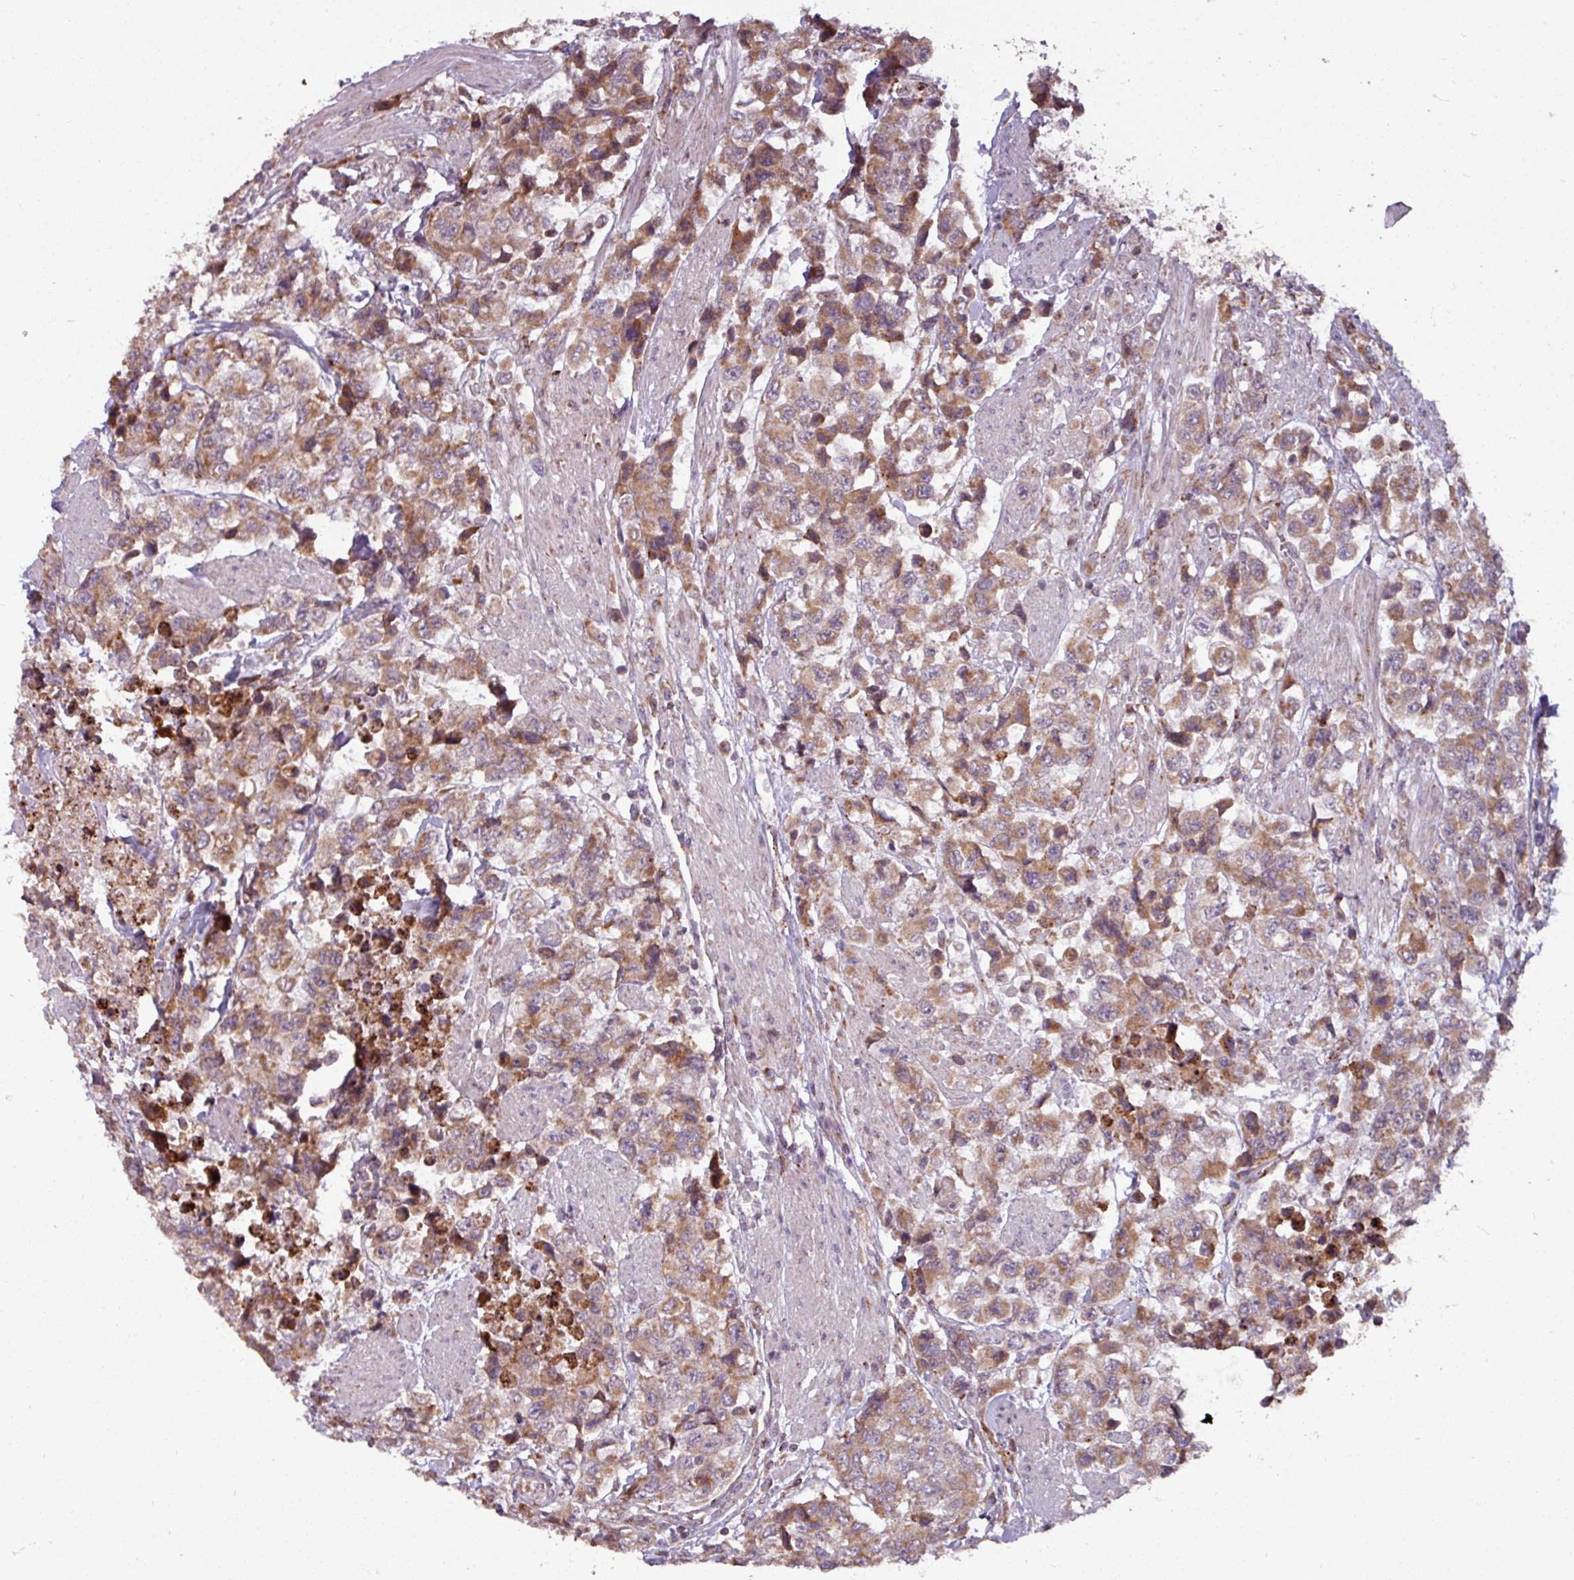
{"staining": {"intensity": "moderate", "quantity": ">75%", "location": "cytoplasmic/membranous"}, "tissue": "urothelial cancer", "cell_type": "Tumor cells", "image_type": "cancer", "snomed": [{"axis": "morphology", "description": "Urothelial carcinoma, High grade"}, {"axis": "topography", "description": "Urinary bladder"}], "caption": "This histopathology image demonstrates urothelial cancer stained with immunohistochemistry (IHC) to label a protein in brown. The cytoplasmic/membranous of tumor cells show moderate positivity for the protein. Nuclei are counter-stained blue.", "gene": "MAGT1", "patient": {"sex": "female", "age": 78}}